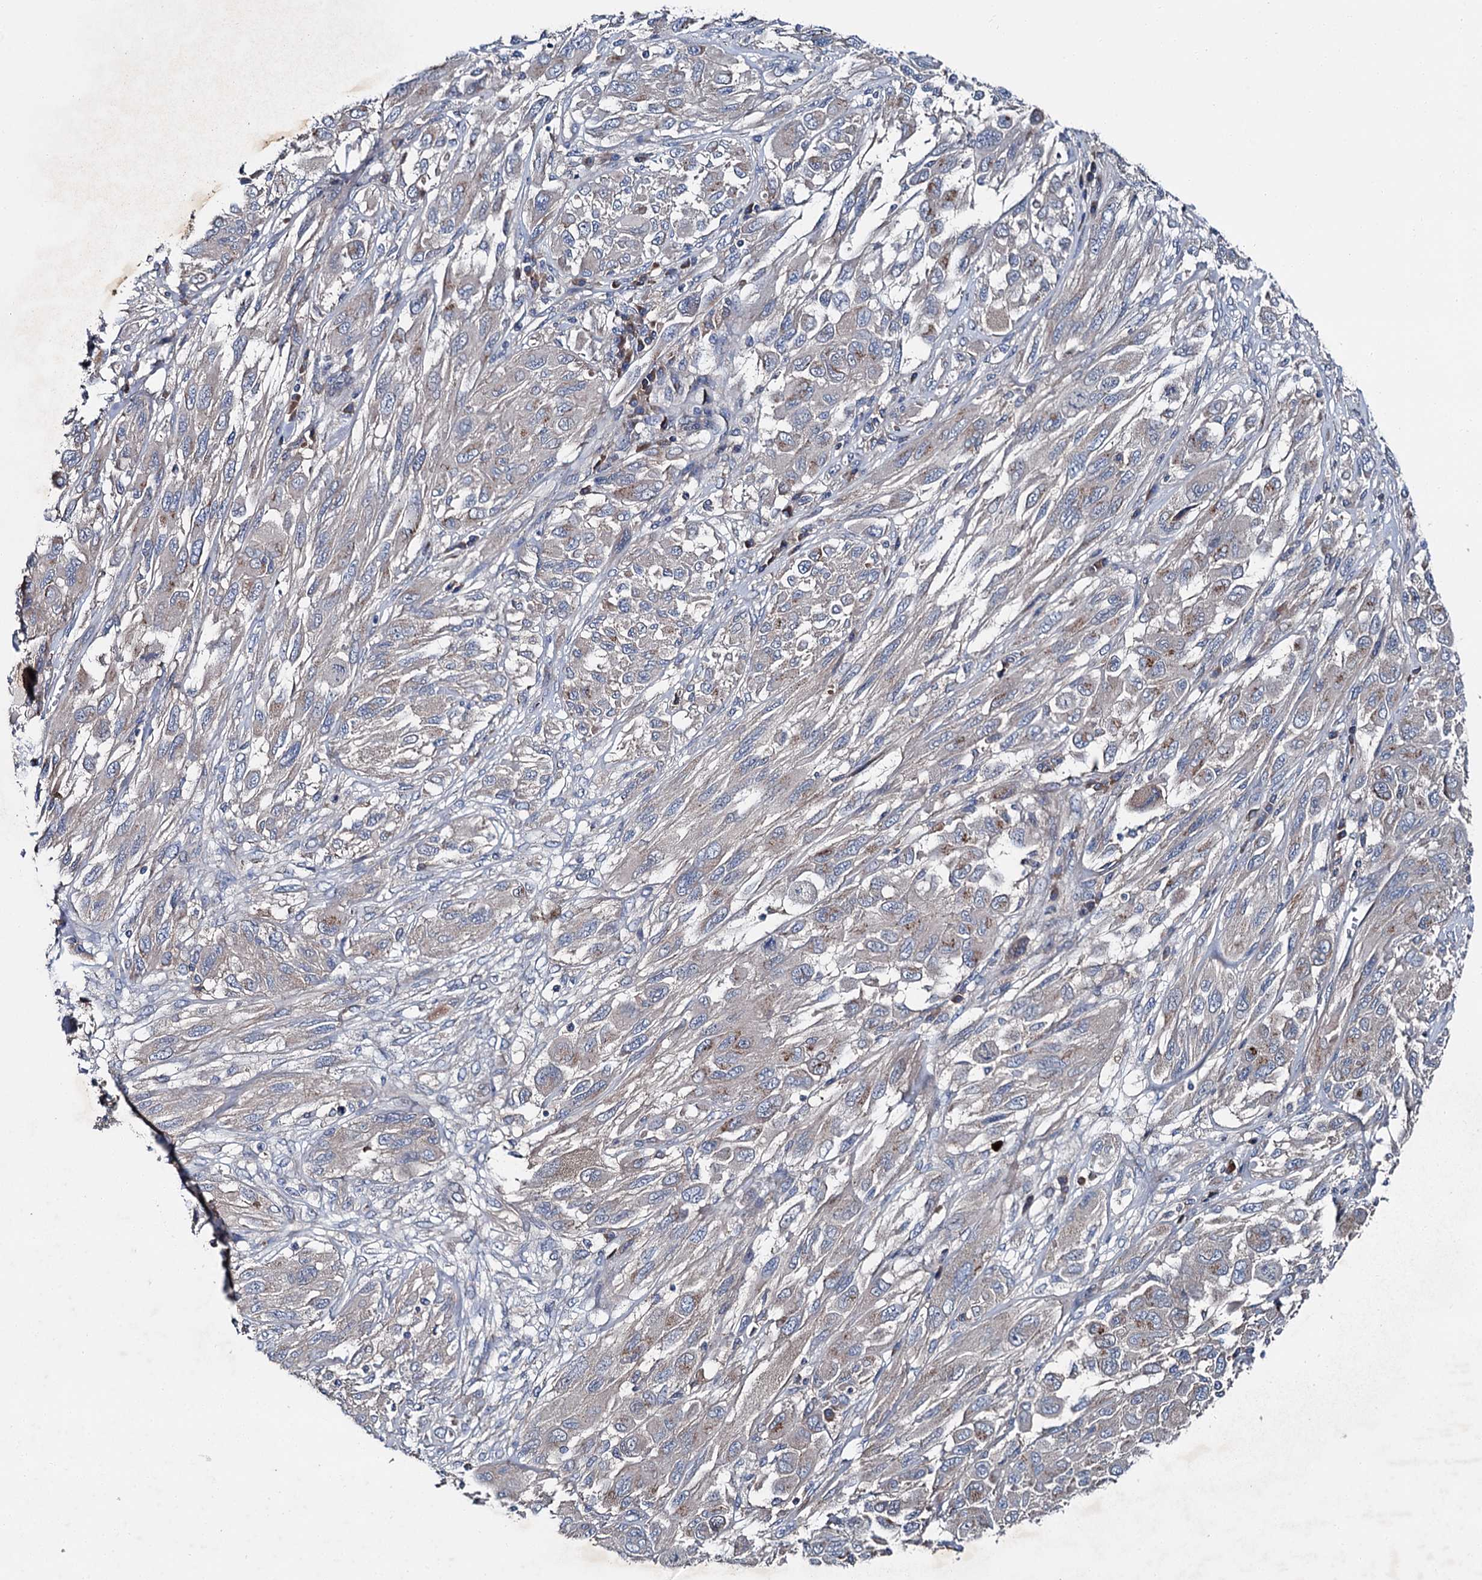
{"staining": {"intensity": "negative", "quantity": "none", "location": "none"}, "tissue": "melanoma", "cell_type": "Tumor cells", "image_type": "cancer", "snomed": [{"axis": "morphology", "description": "Malignant melanoma, NOS"}, {"axis": "topography", "description": "Skin"}], "caption": "Tumor cells show no significant staining in melanoma. (DAB (3,3'-diaminobenzidine) immunohistochemistry, high magnification).", "gene": "SLC22A25", "patient": {"sex": "female", "age": 91}}